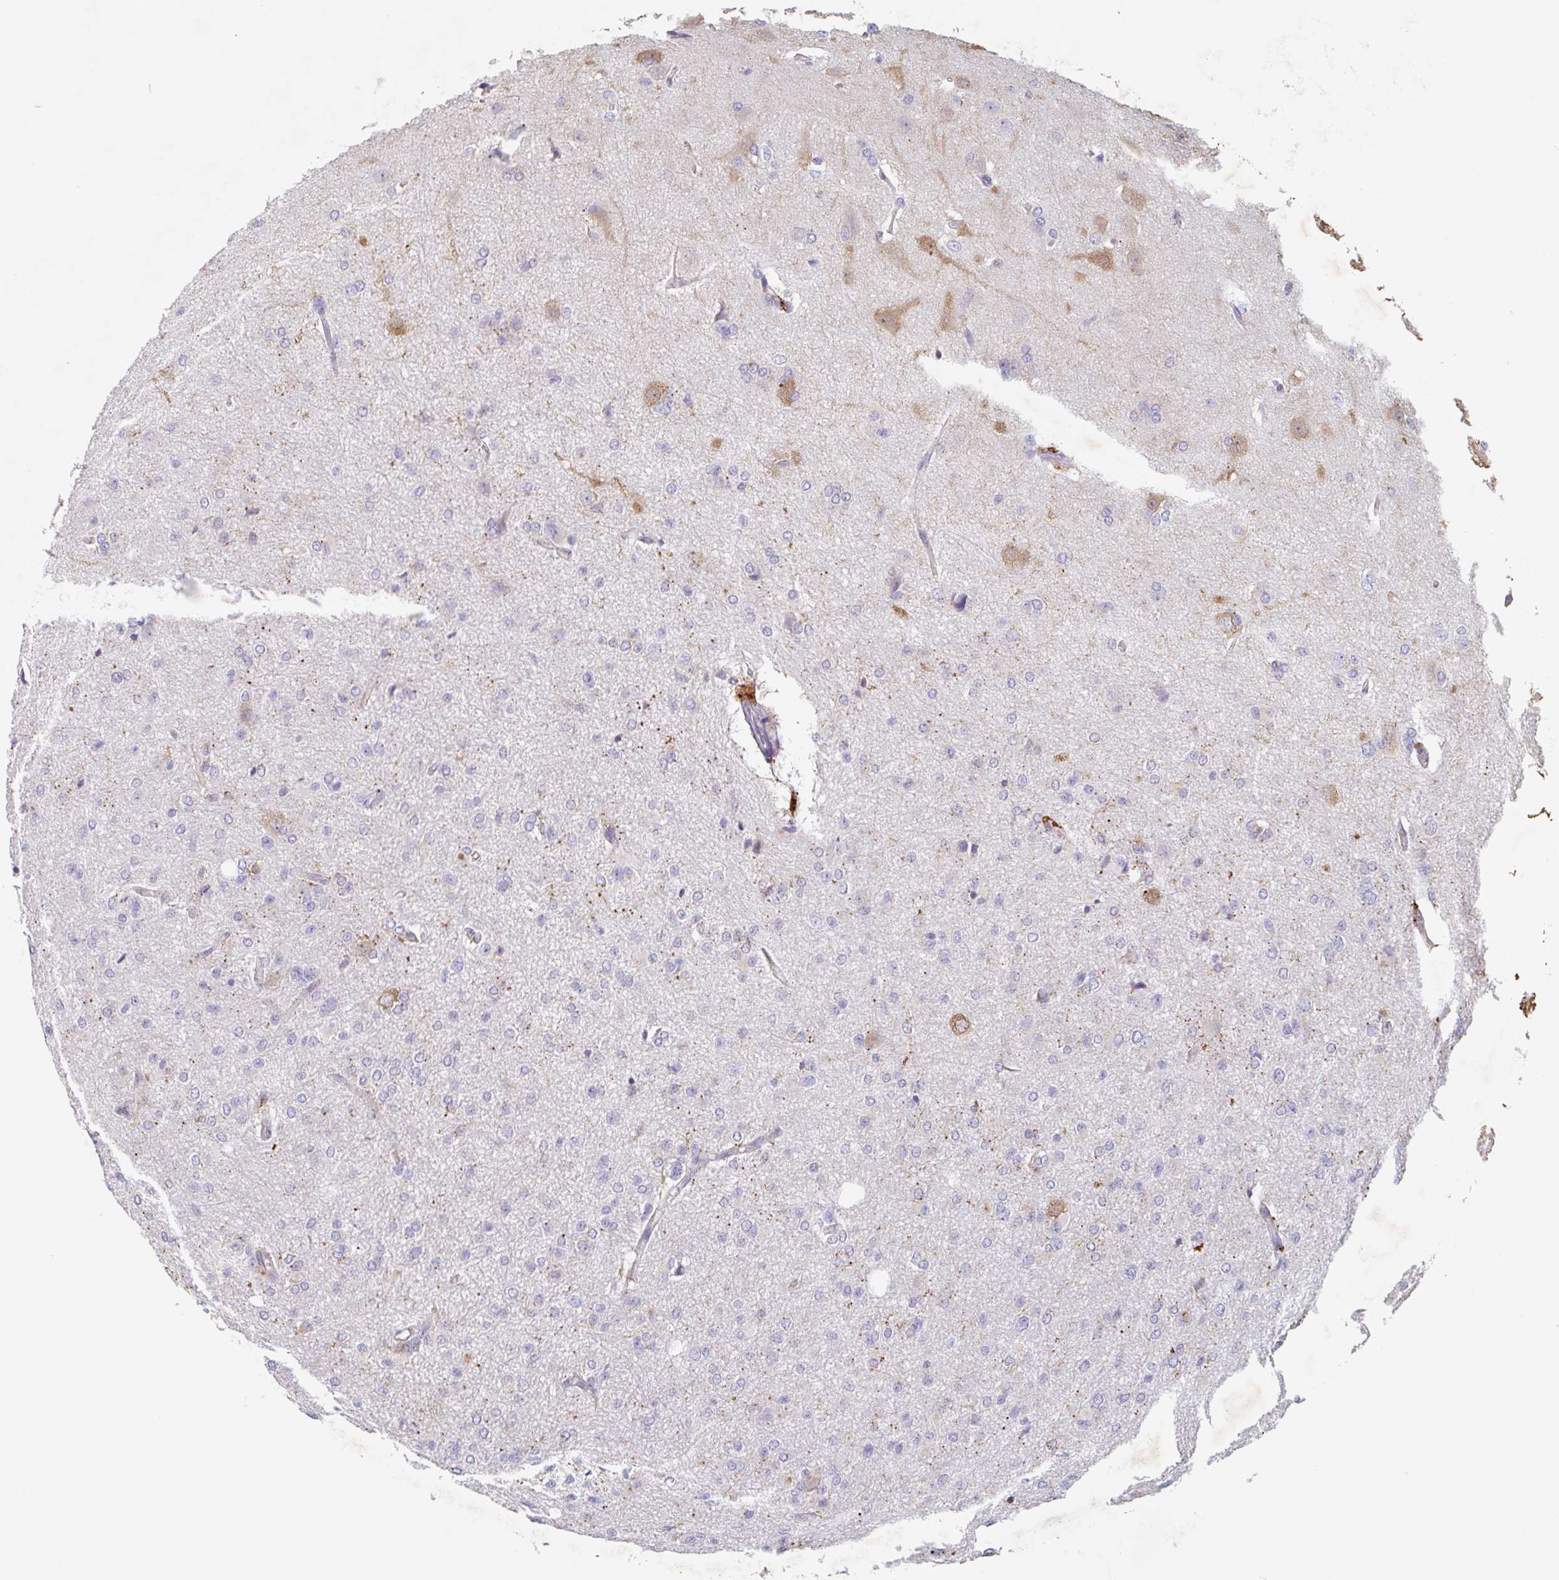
{"staining": {"intensity": "negative", "quantity": "none", "location": "none"}, "tissue": "glioma", "cell_type": "Tumor cells", "image_type": "cancer", "snomed": [{"axis": "morphology", "description": "Glioma, malignant, Low grade"}, {"axis": "topography", "description": "Brain"}], "caption": "Human glioma stained for a protein using immunohistochemistry reveals no staining in tumor cells.", "gene": "MANBA", "patient": {"sex": "male", "age": 26}}